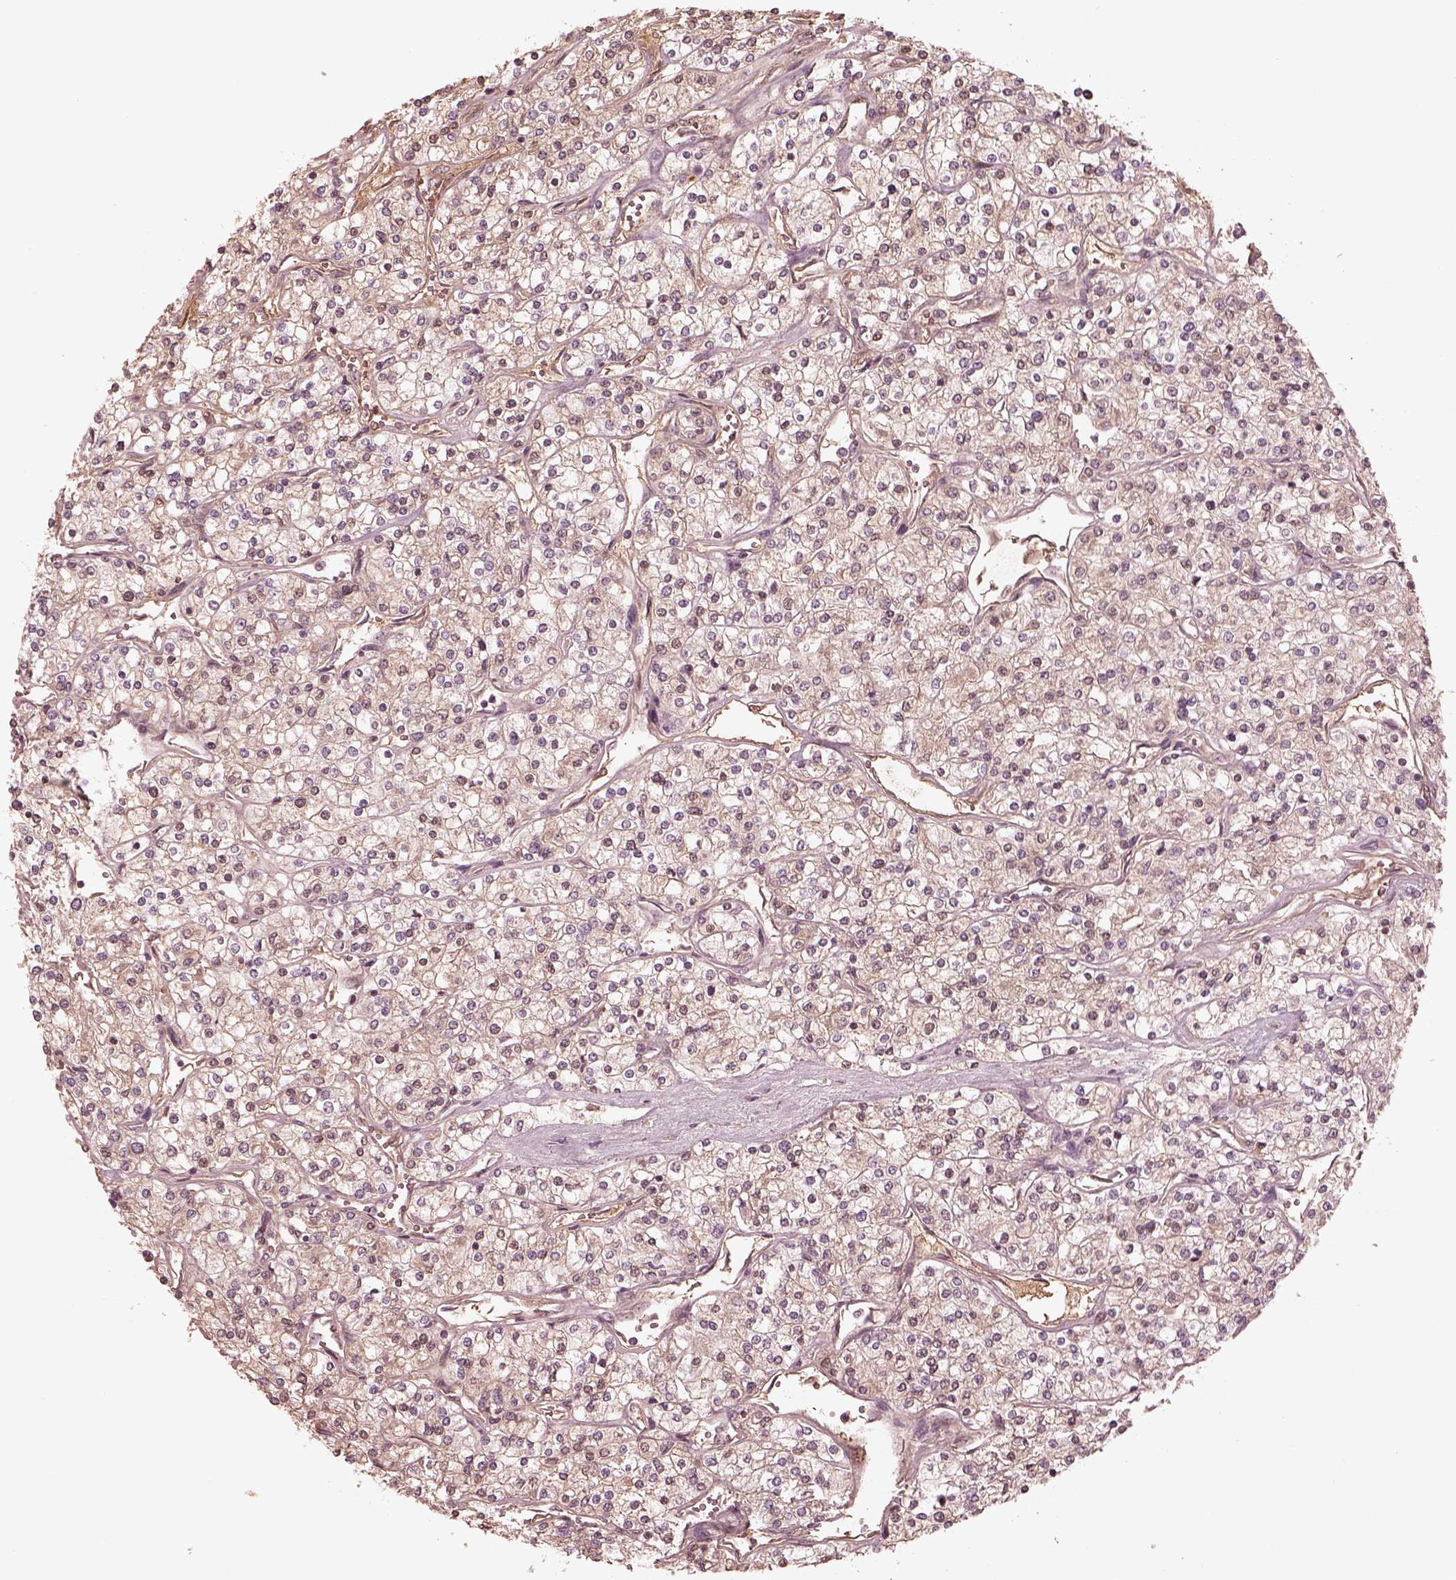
{"staining": {"intensity": "negative", "quantity": "none", "location": "none"}, "tissue": "renal cancer", "cell_type": "Tumor cells", "image_type": "cancer", "snomed": [{"axis": "morphology", "description": "Adenocarcinoma, NOS"}, {"axis": "topography", "description": "Kidney"}], "caption": "Protein analysis of renal cancer shows no significant expression in tumor cells.", "gene": "TF", "patient": {"sex": "male", "age": 80}}